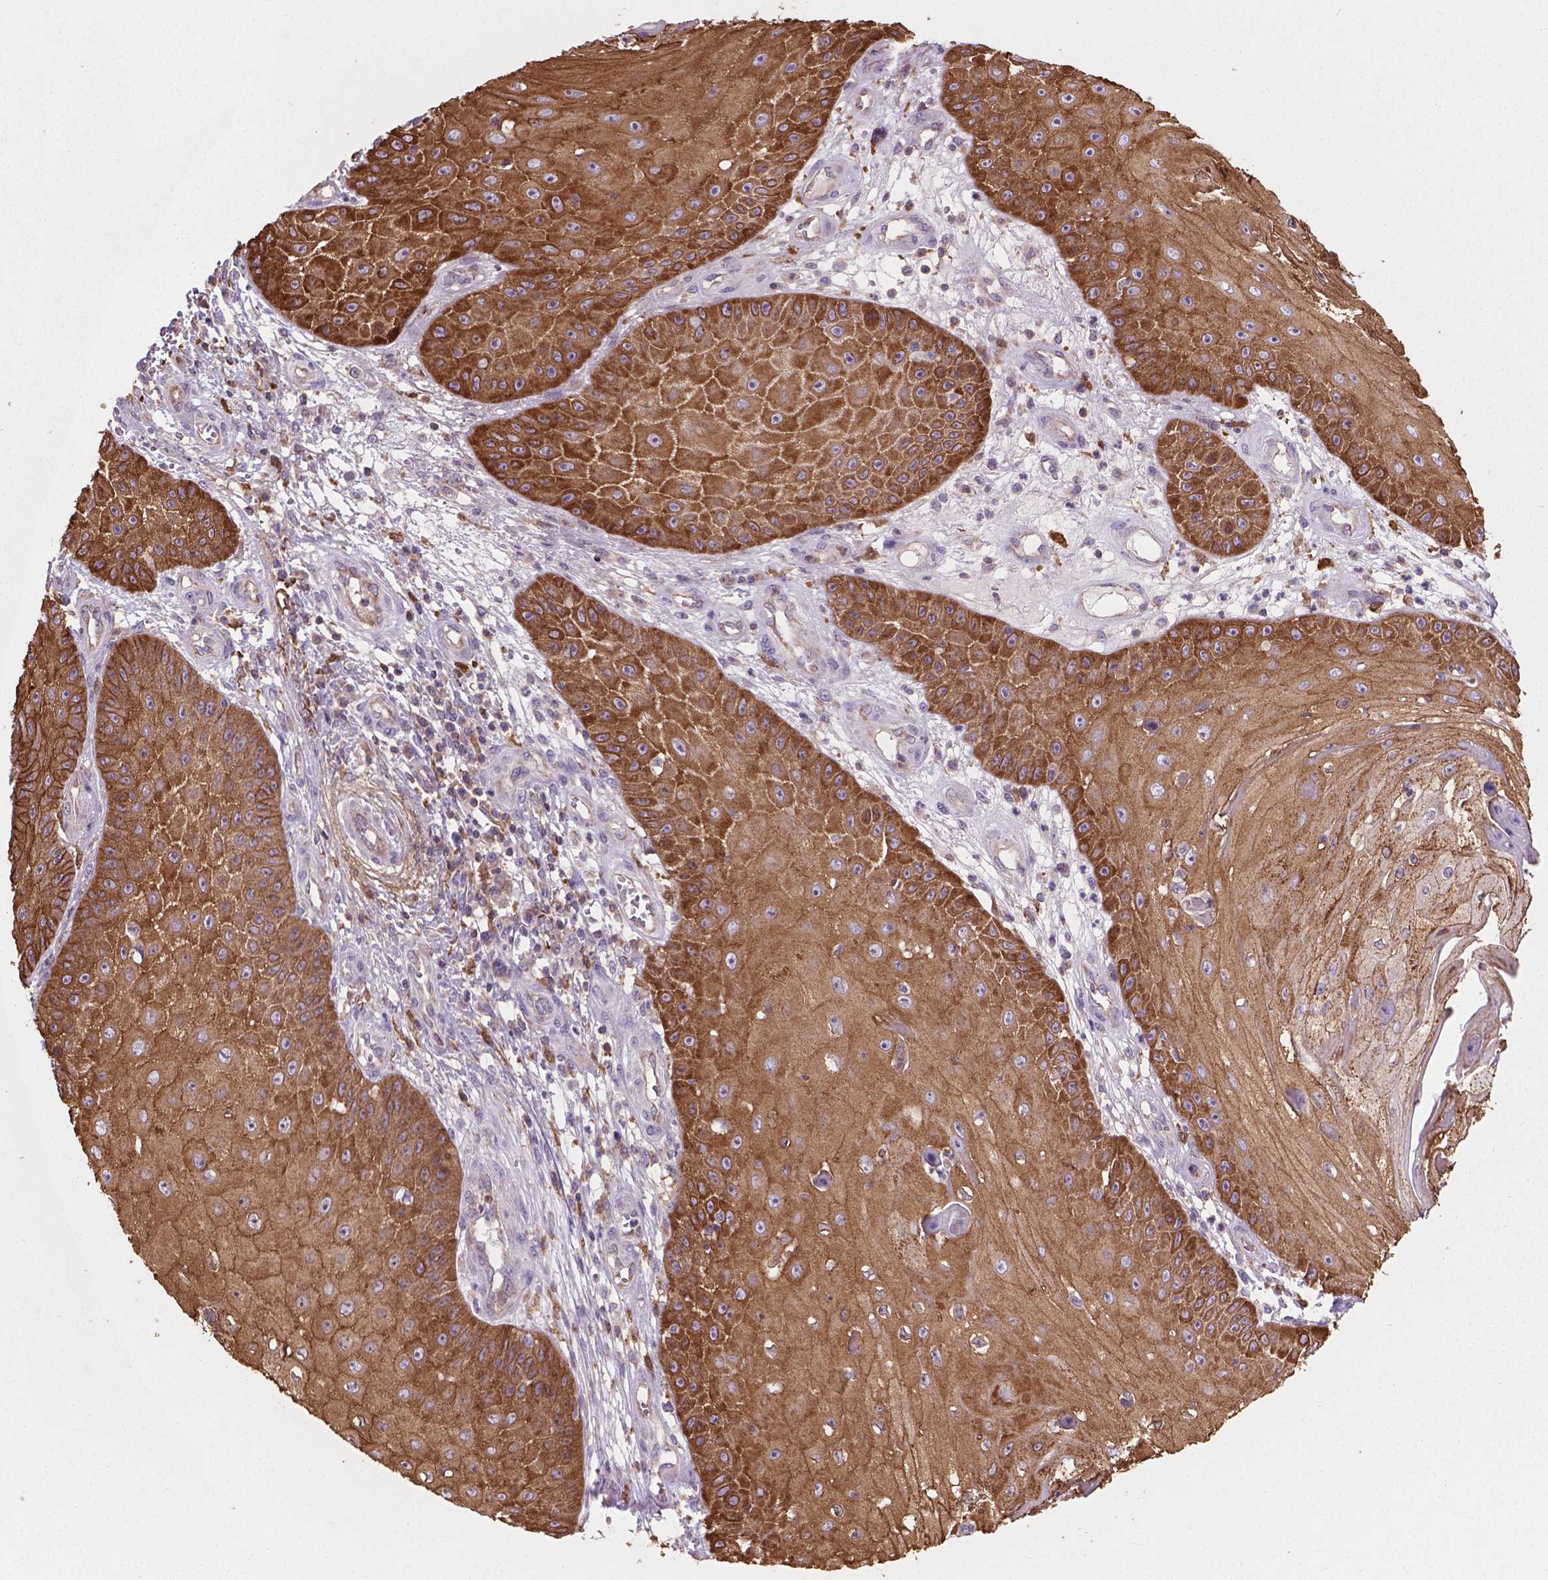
{"staining": {"intensity": "strong", "quantity": ">75%", "location": "cytoplasmic/membranous"}, "tissue": "skin cancer", "cell_type": "Tumor cells", "image_type": "cancer", "snomed": [{"axis": "morphology", "description": "Squamous cell carcinoma, NOS"}, {"axis": "topography", "description": "Skin"}], "caption": "There is high levels of strong cytoplasmic/membranous positivity in tumor cells of skin cancer, as demonstrated by immunohistochemical staining (brown color).", "gene": "TCAF1", "patient": {"sex": "male", "age": 70}}